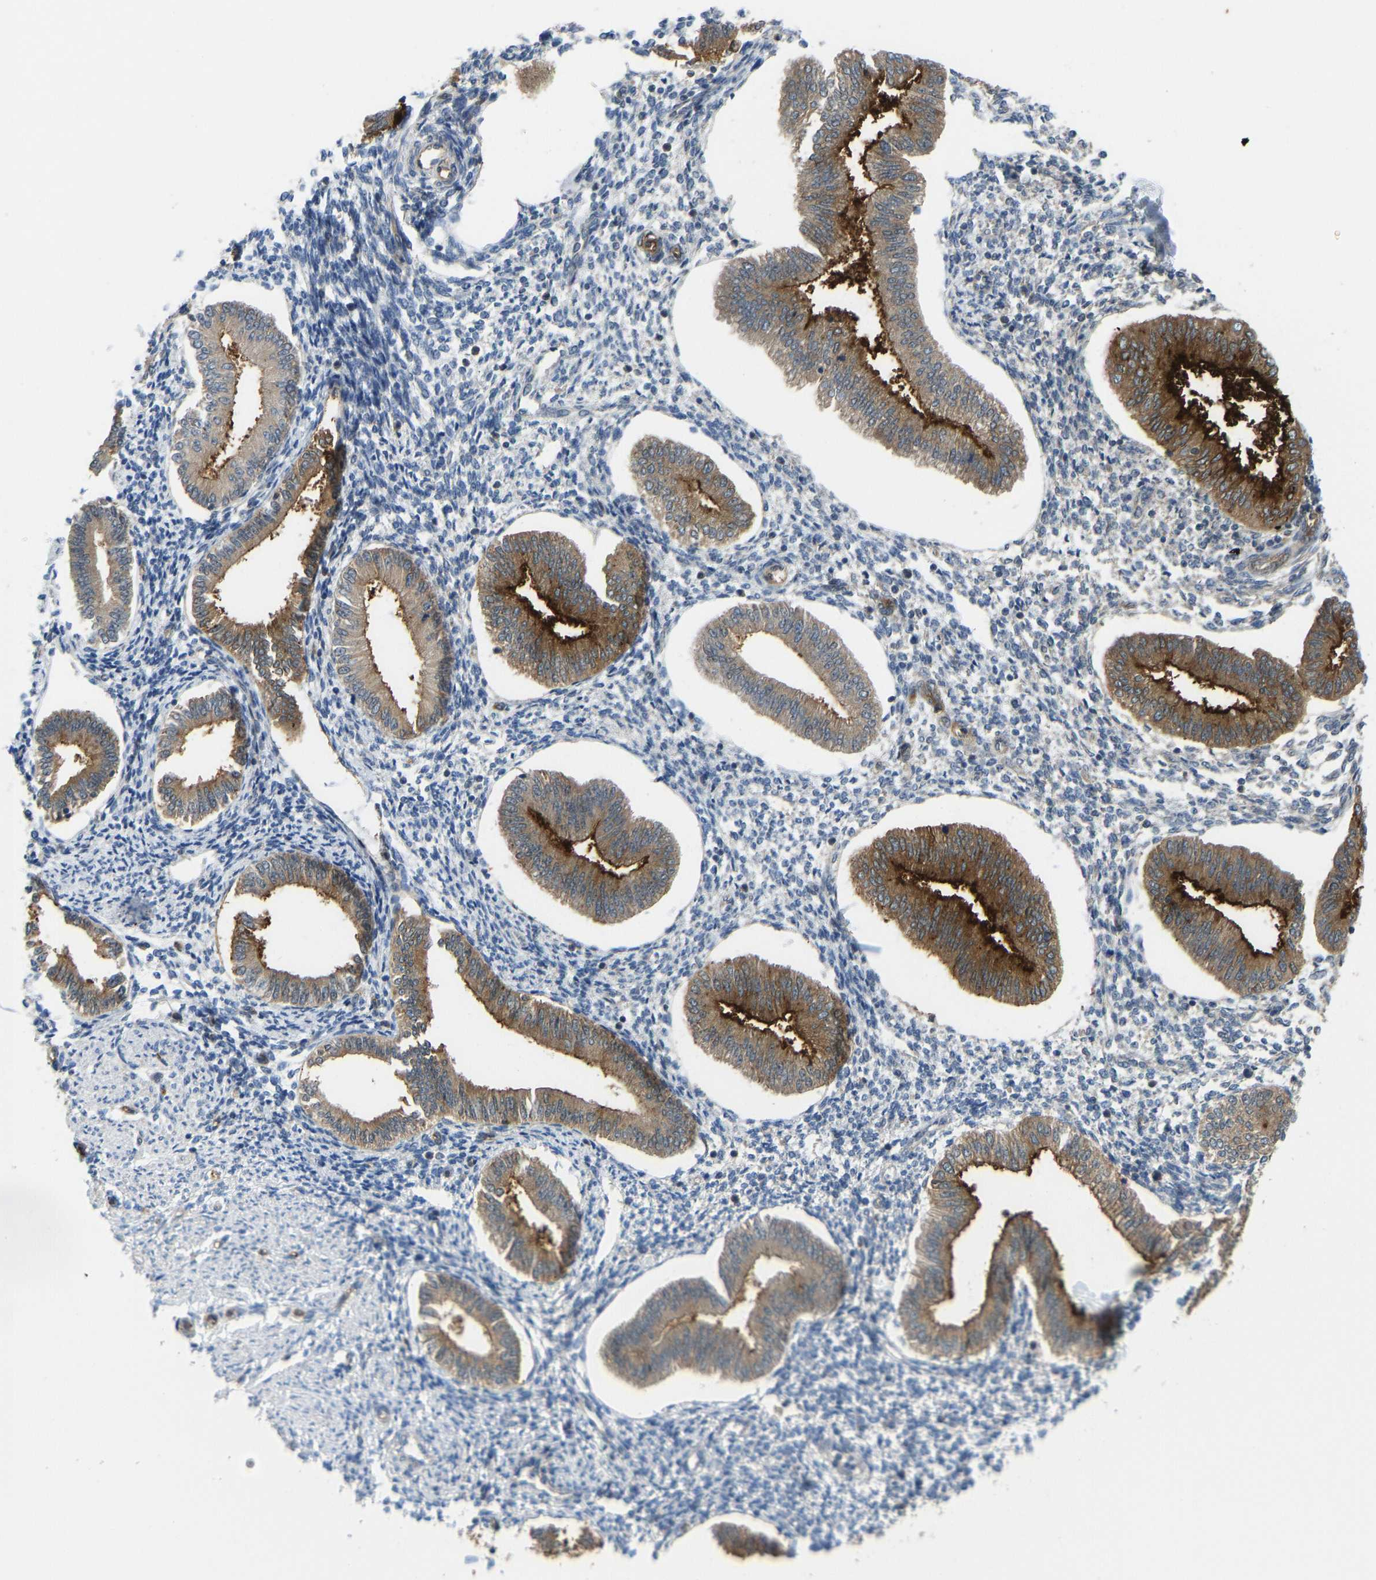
{"staining": {"intensity": "negative", "quantity": "none", "location": "none"}, "tissue": "endometrium", "cell_type": "Cells in endometrial stroma", "image_type": "normal", "snomed": [{"axis": "morphology", "description": "Normal tissue, NOS"}, {"axis": "topography", "description": "Endometrium"}], "caption": "High power microscopy micrograph of an IHC photomicrograph of normal endometrium, revealing no significant positivity in cells in endometrial stroma. (DAB (3,3'-diaminobenzidine) immunohistochemistry with hematoxylin counter stain).", "gene": "CCT8", "patient": {"sex": "female", "age": 50}}